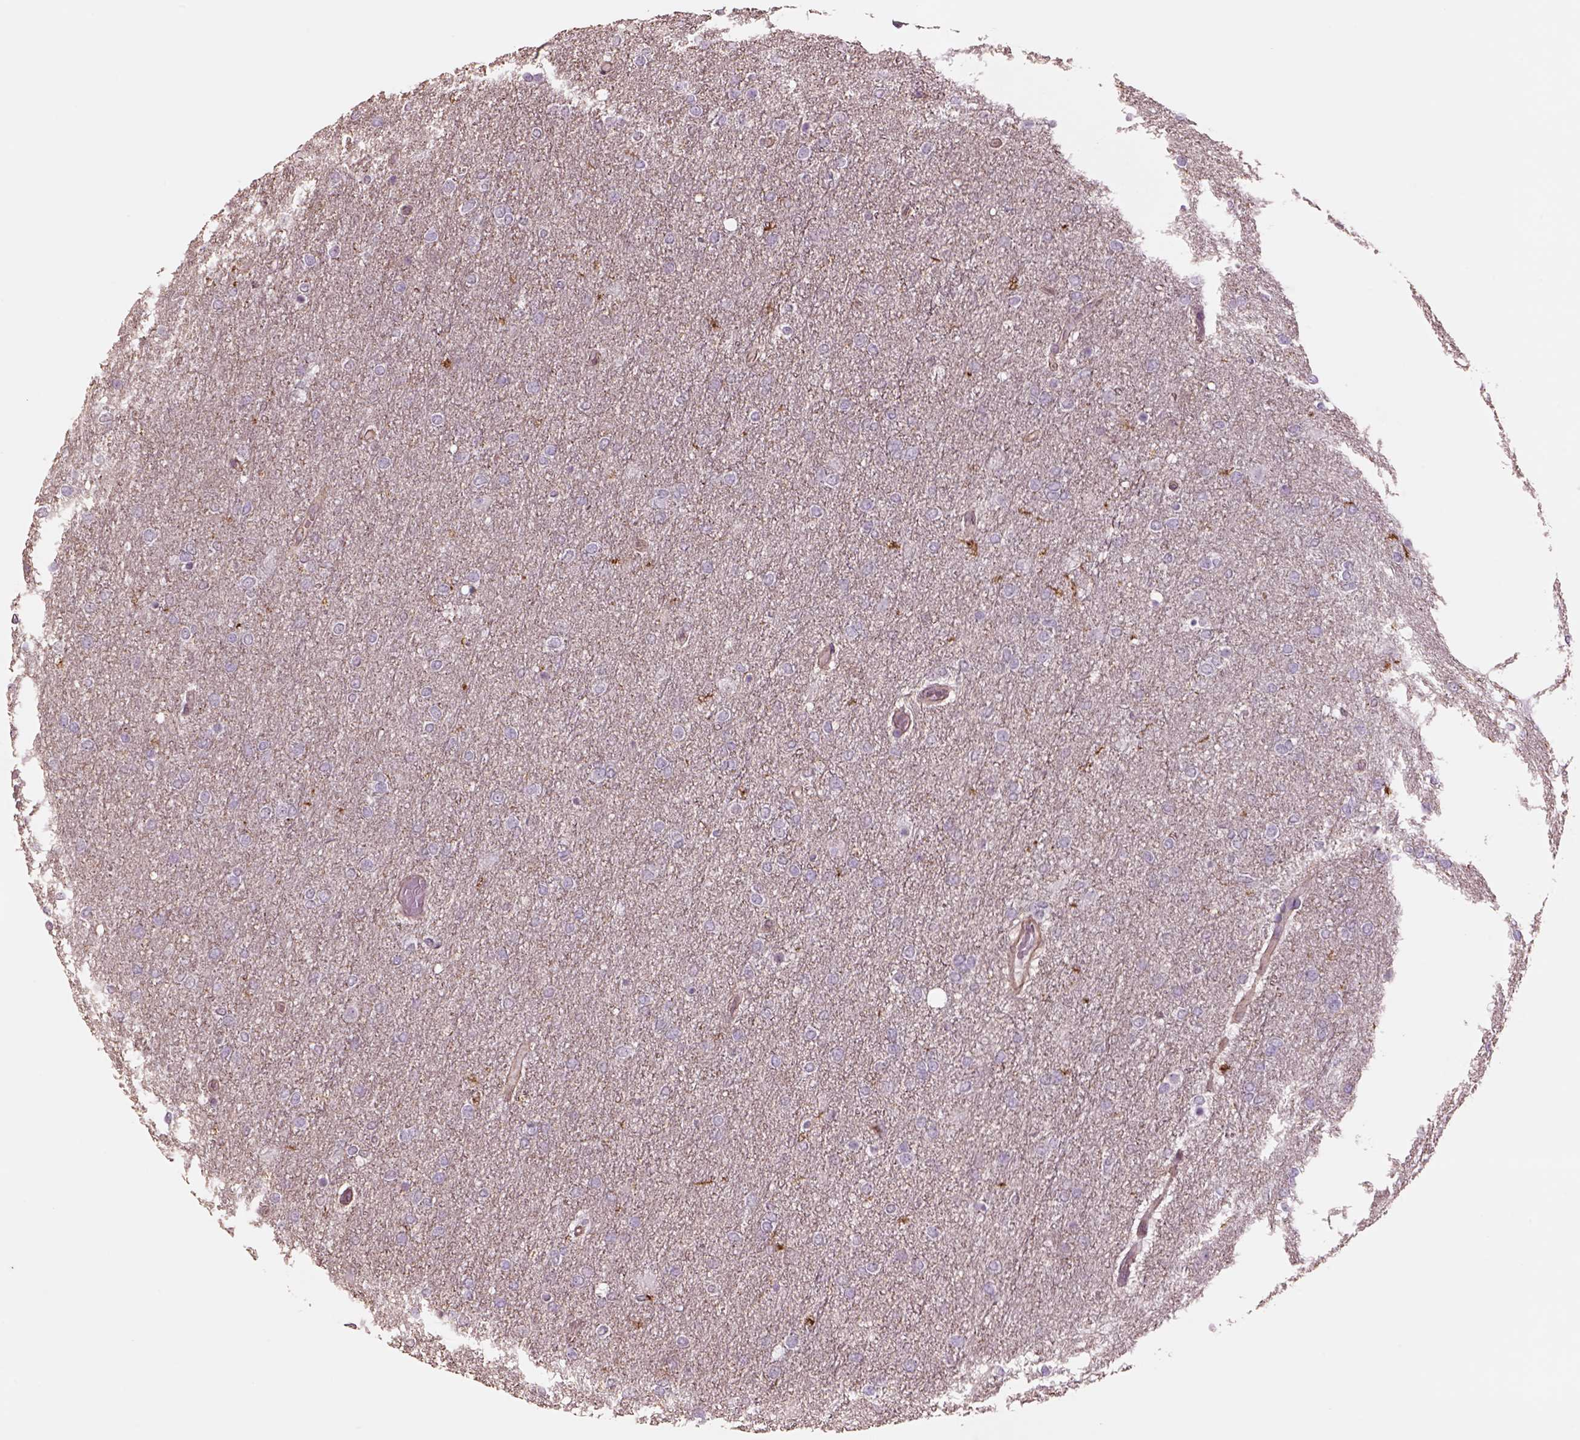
{"staining": {"intensity": "negative", "quantity": "none", "location": "none"}, "tissue": "glioma", "cell_type": "Tumor cells", "image_type": "cancer", "snomed": [{"axis": "morphology", "description": "Glioma, malignant, High grade"}, {"axis": "topography", "description": "Brain"}], "caption": "Tumor cells show no significant expression in glioma.", "gene": "LIN7A", "patient": {"sex": "female", "age": 61}}